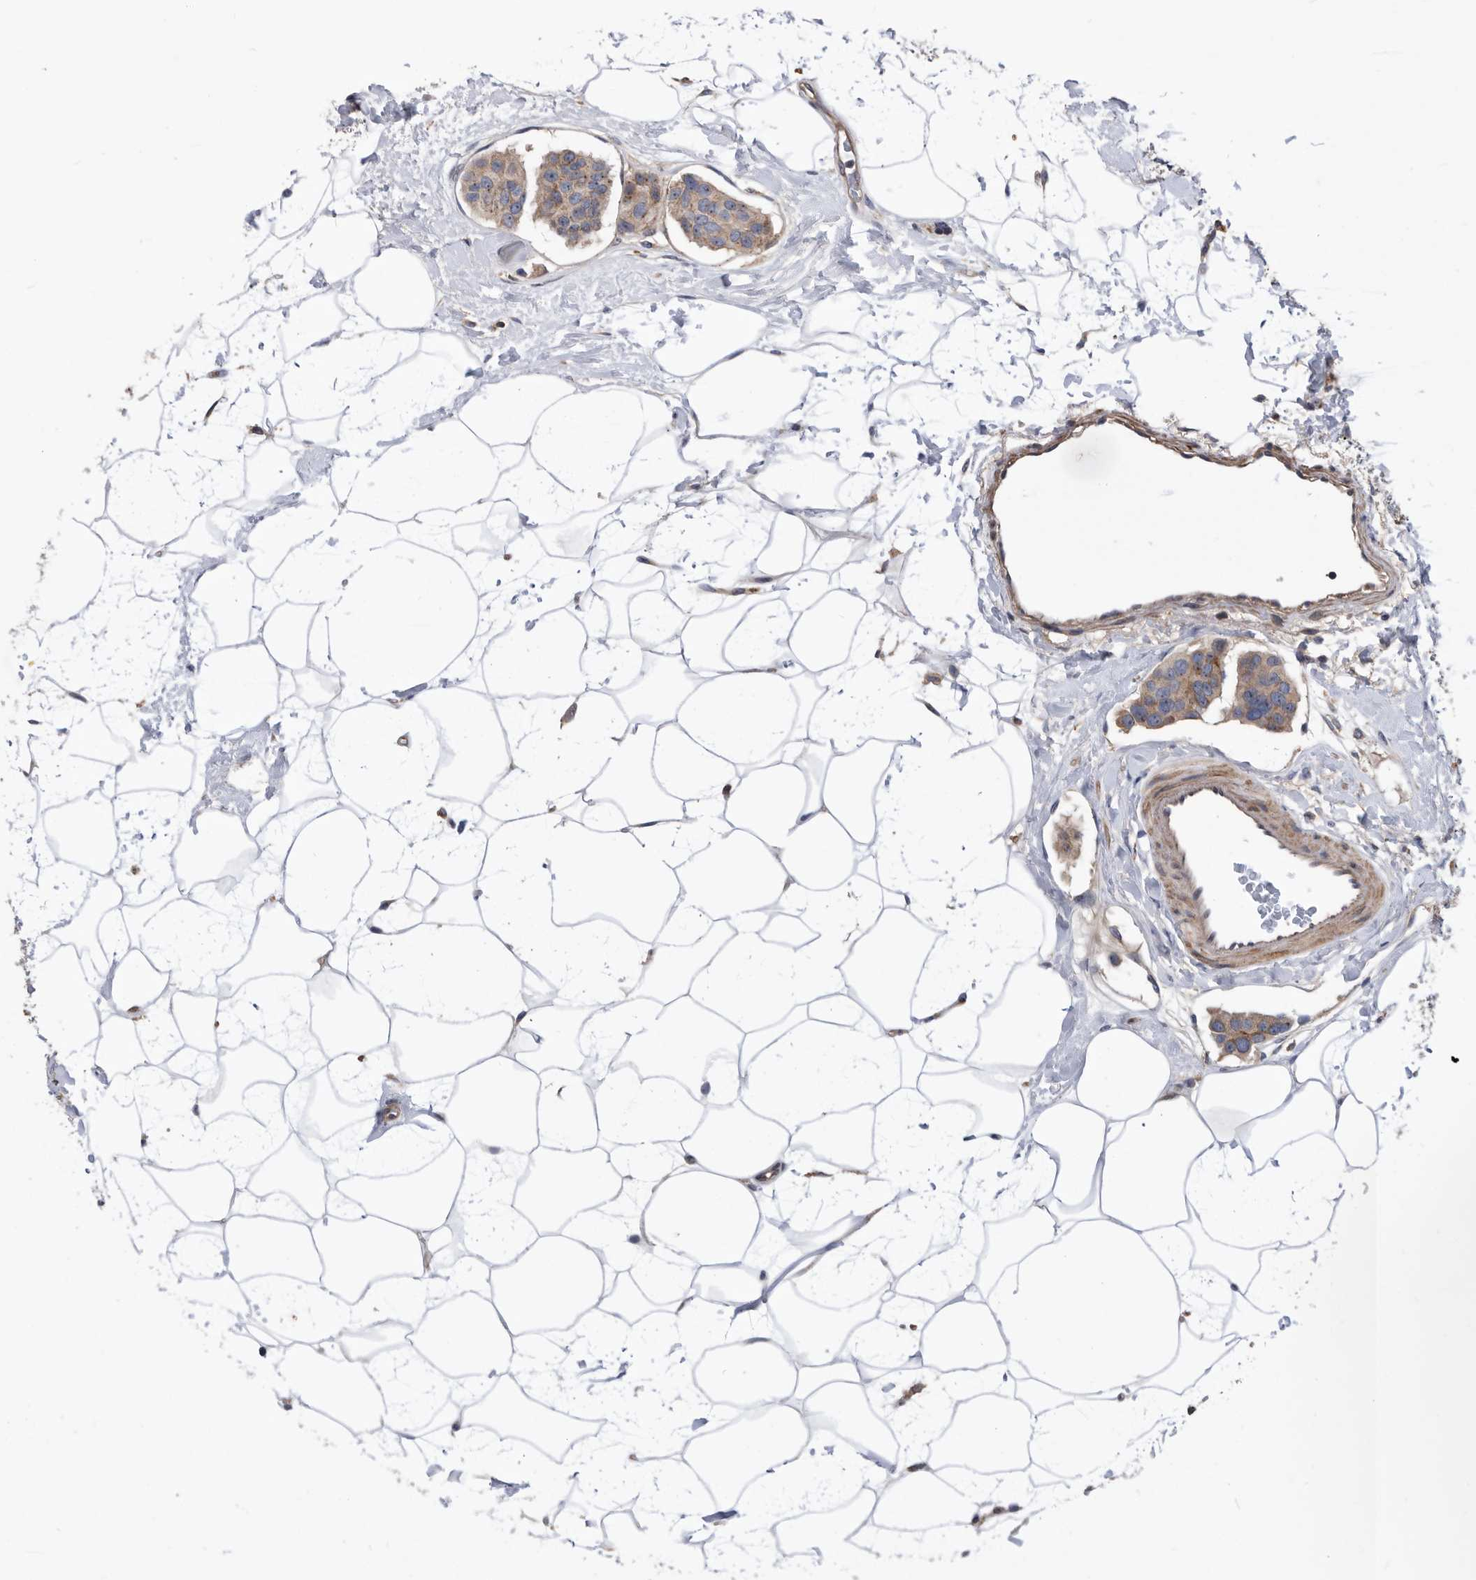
{"staining": {"intensity": "weak", "quantity": ">75%", "location": "cytoplasmic/membranous"}, "tissue": "breast cancer", "cell_type": "Tumor cells", "image_type": "cancer", "snomed": [{"axis": "morphology", "description": "Normal tissue, NOS"}, {"axis": "morphology", "description": "Duct carcinoma"}, {"axis": "topography", "description": "Breast"}], "caption": "Intraductal carcinoma (breast) tissue shows weak cytoplasmic/membranous expression in about >75% of tumor cells (DAB (3,3'-diaminobenzidine) IHC, brown staining for protein, blue staining for nuclei).", "gene": "BAIAP3", "patient": {"sex": "female", "age": 39}}